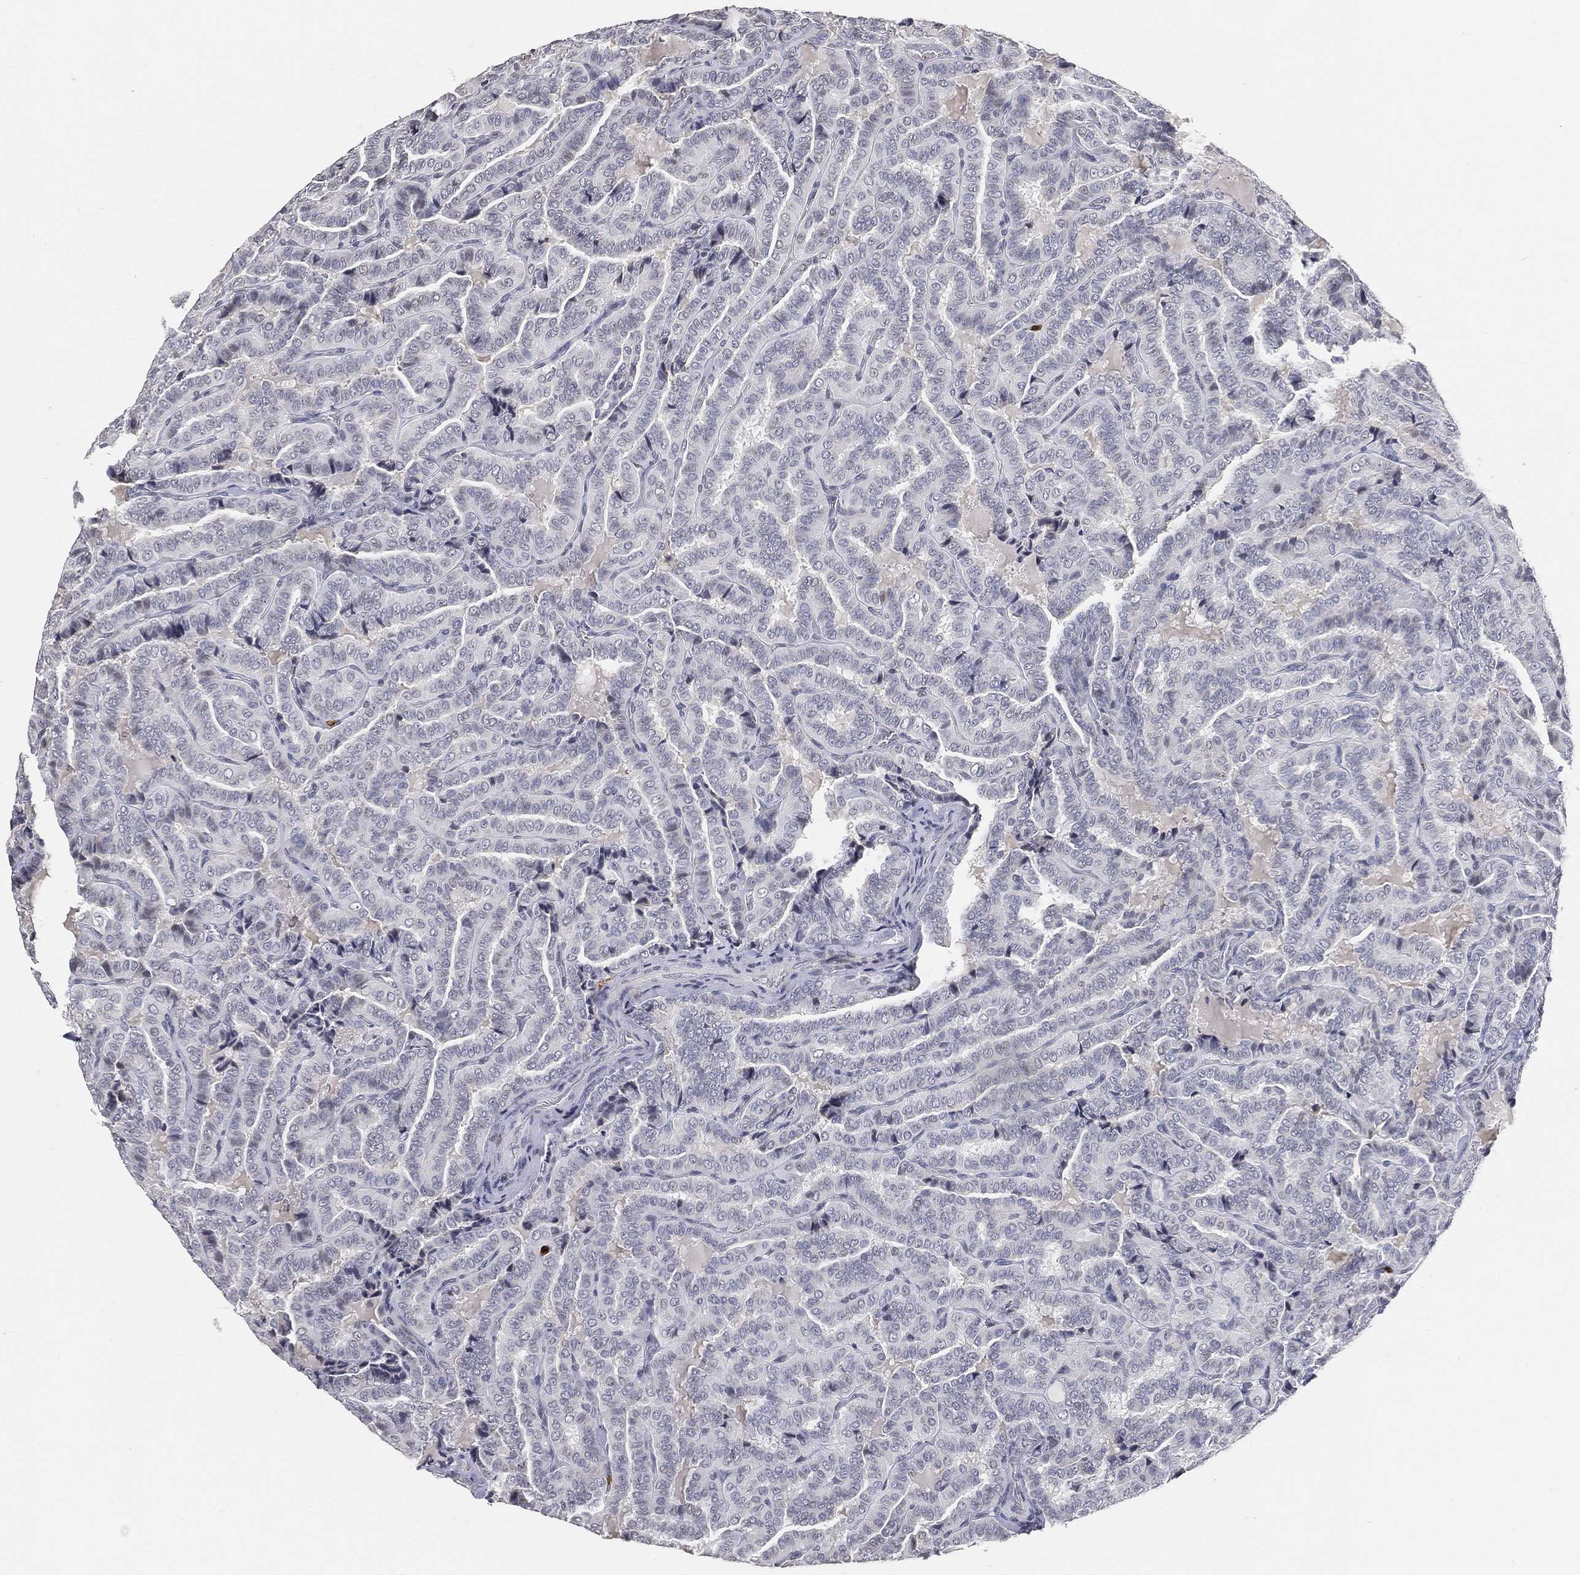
{"staining": {"intensity": "negative", "quantity": "none", "location": "none"}, "tissue": "thyroid cancer", "cell_type": "Tumor cells", "image_type": "cancer", "snomed": [{"axis": "morphology", "description": "Papillary adenocarcinoma, NOS"}, {"axis": "topography", "description": "Thyroid gland"}], "caption": "This is a image of immunohistochemistry (IHC) staining of thyroid cancer (papillary adenocarcinoma), which shows no positivity in tumor cells.", "gene": "ARG1", "patient": {"sex": "female", "age": 39}}